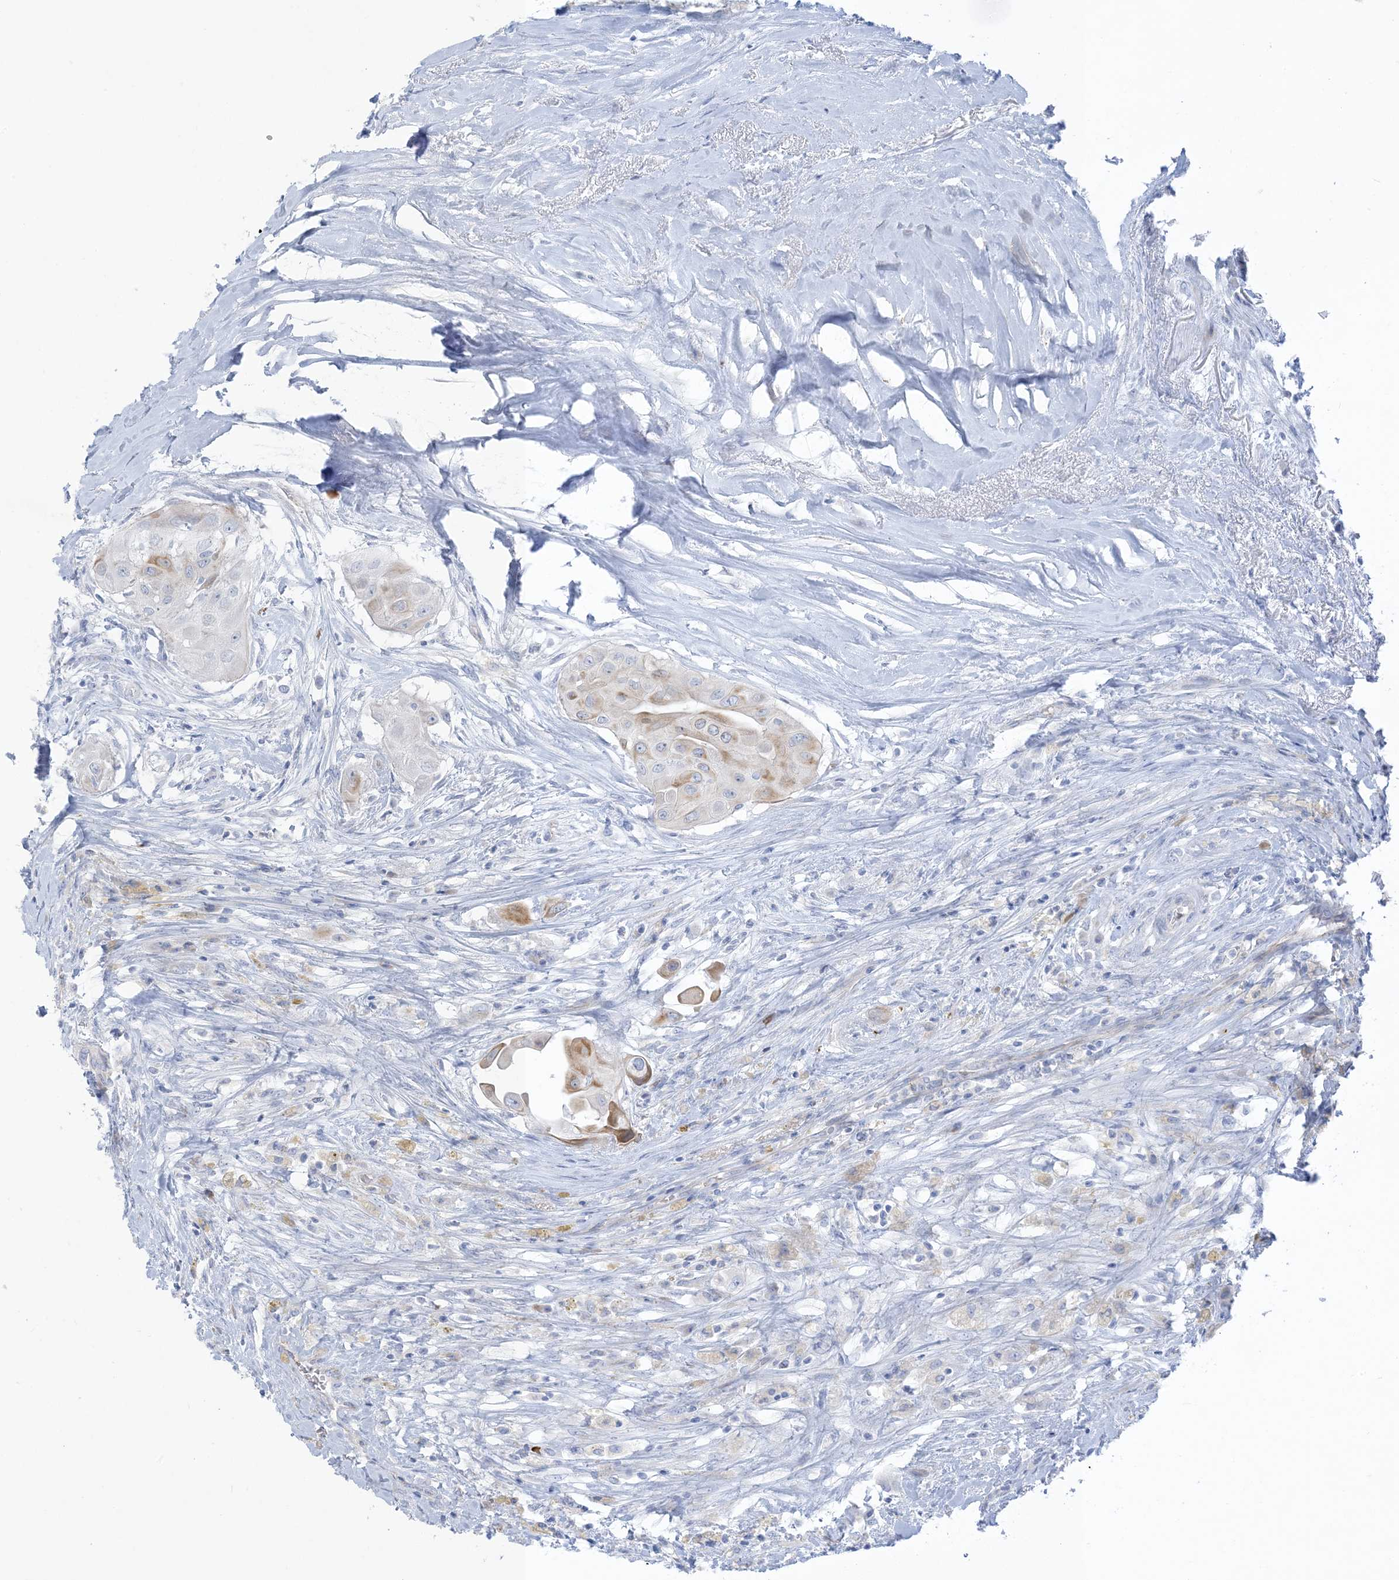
{"staining": {"intensity": "weak", "quantity": "<25%", "location": "cytoplasmic/membranous"}, "tissue": "thyroid cancer", "cell_type": "Tumor cells", "image_type": "cancer", "snomed": [{"axis": "morphology", "description": "Papillary adenocarcinoma, NOS"}, {"axis": "topography", "description": "Thyroid gland"}], "caption": "There is no significant expression in tumor cells of papillary adenocarcinoma (thyroid). (Brightfield microscopy of DAB (3,3'-diaminobenzidine) IHC at high magnification).", "gene": "XIRP2", "patient": {"sex": "female", "age": 59}}